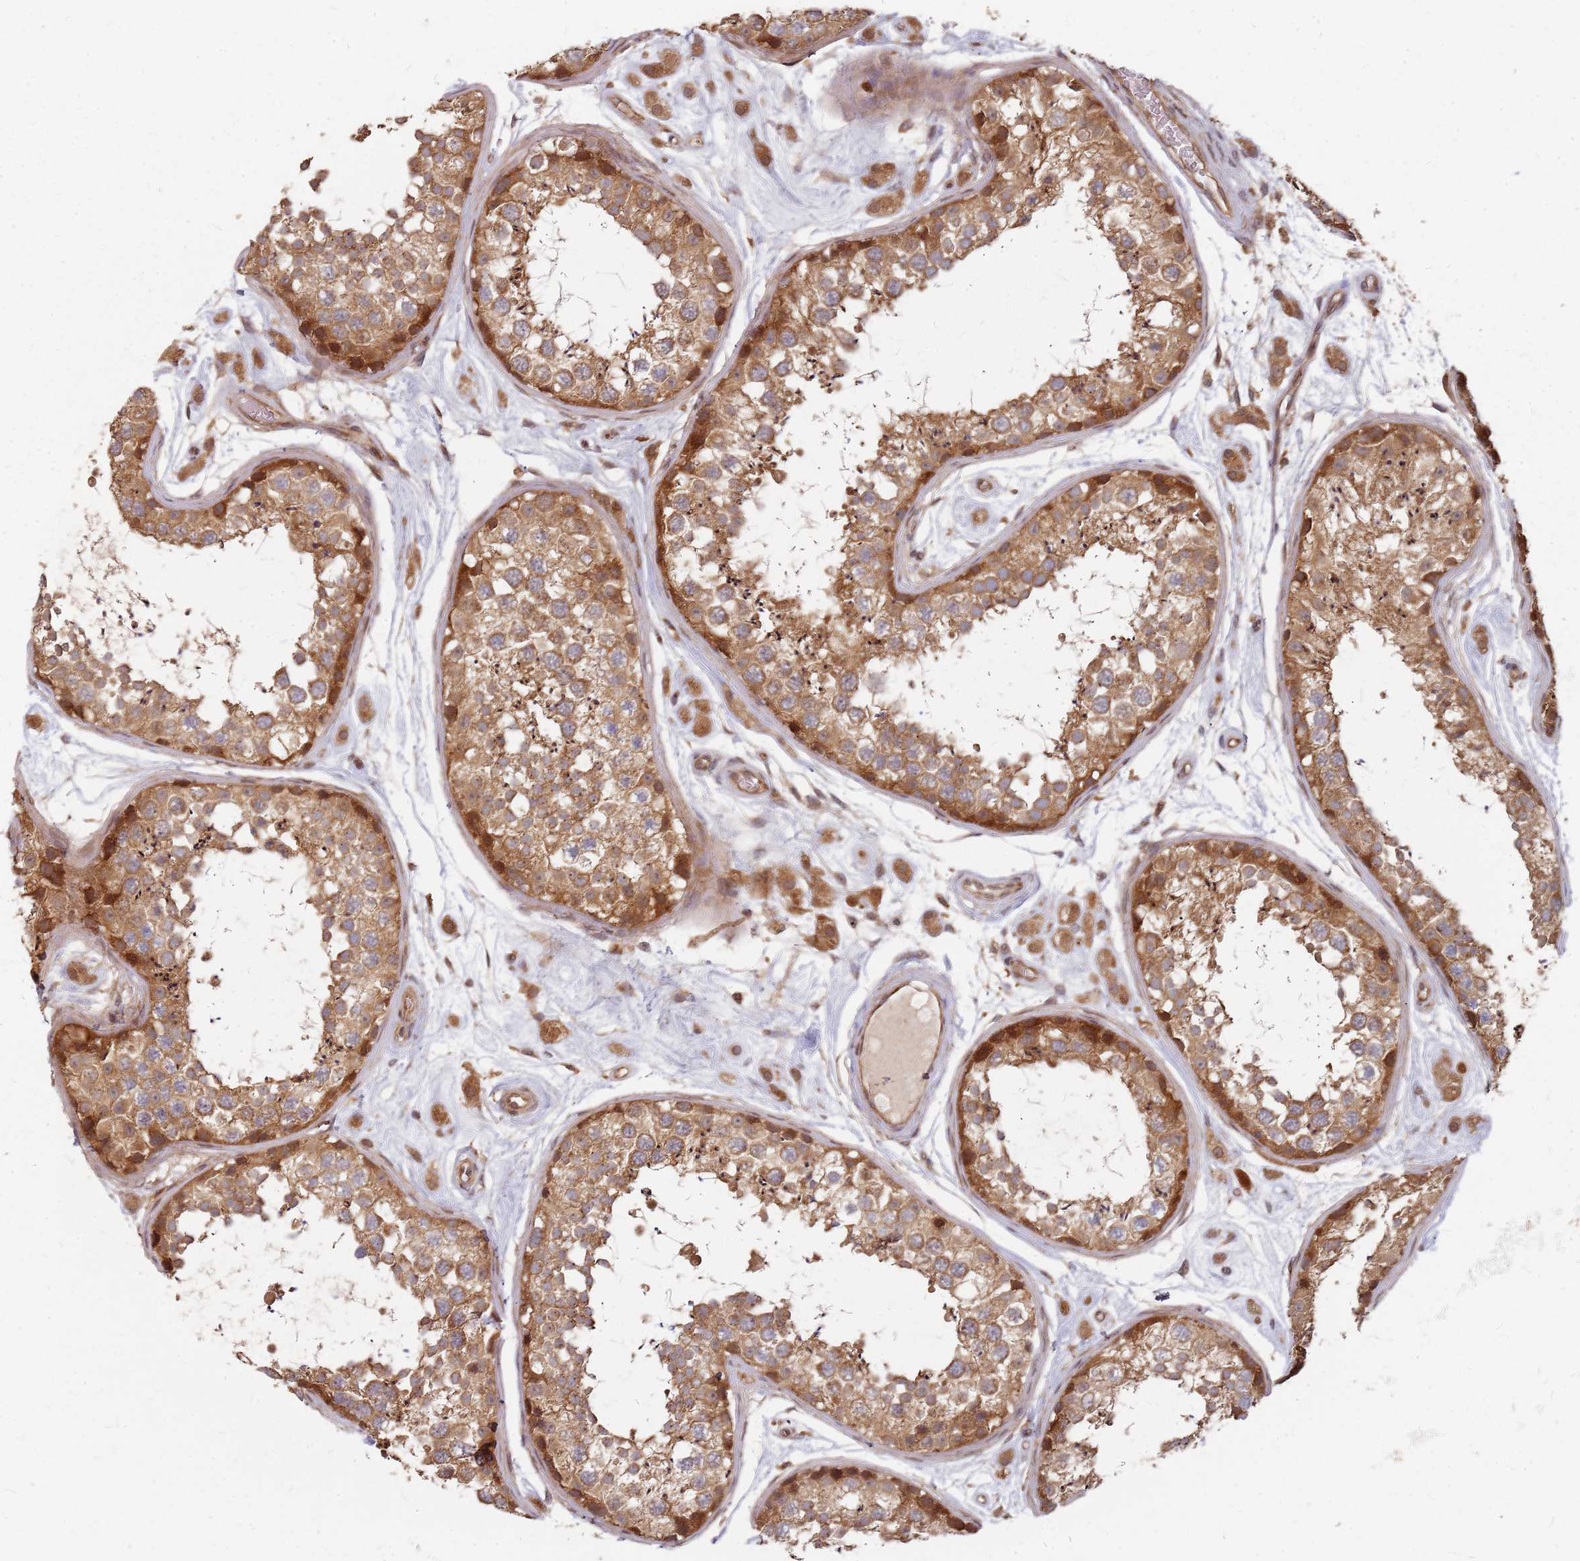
{"staining": {"intensity": "strong", "quantity": ">75%", "location": "cytoplasmic/membranous"}, "tissue": "testis", "cell_type": "Cells in seminiferous ducts", "image_type": "normal", "snomed": [{"axis": "morphology", "description": "Normal tissue, NOS"}, {"axis": "topography", "description": "Testis"}], "caption": "Cells in seminiferous ducts exhibit high levels of strong cytoplasmic/membranous staining in approximately >75% of cells in benign testis. The staining is performed using DAB (3,3'-diaminobenzidine) brown chromogen to label protein expression. The nuclei are counter-stained blue using hematoxylin.", "gene": "TRABD", "patient": {"sex": "male", "age": 25}}